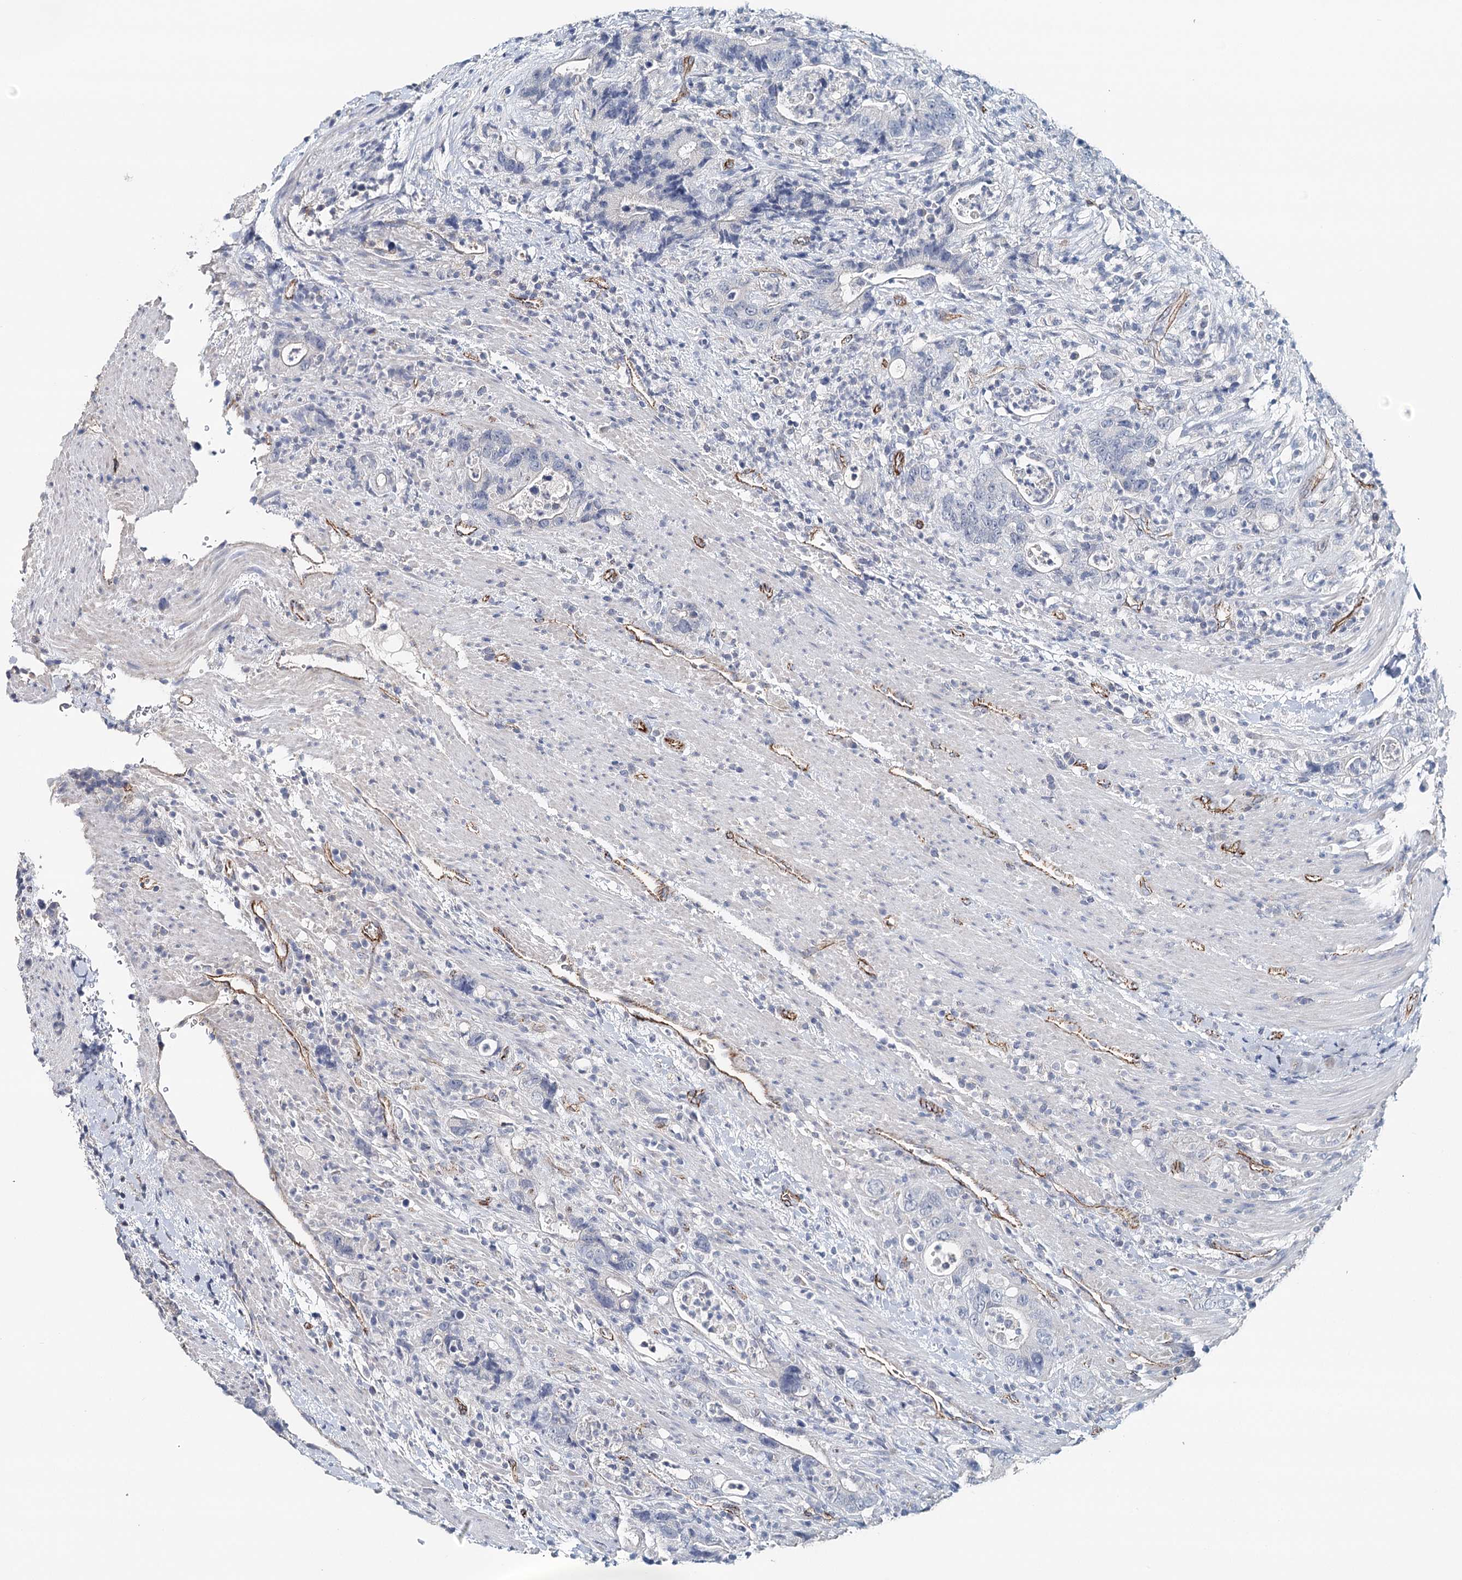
{"staining": {"intensity": "negative", "quantity": "none", "location": "none"}, "tissue": "colorectal cancer", "cell_type": "Tumor cells", "image_type": "cancer", "snomed": [{"axis": "morphology", "description": "Adenocarcinoma, NOS"}, {"axis": "topography", "description": "Colon"}], "caption": "This is an IHC micrograph of human colorectal cancer. There is no expression in tumor cells.", "gene": "SYNPO", "patient": {"sex": "female", "age": 75}}